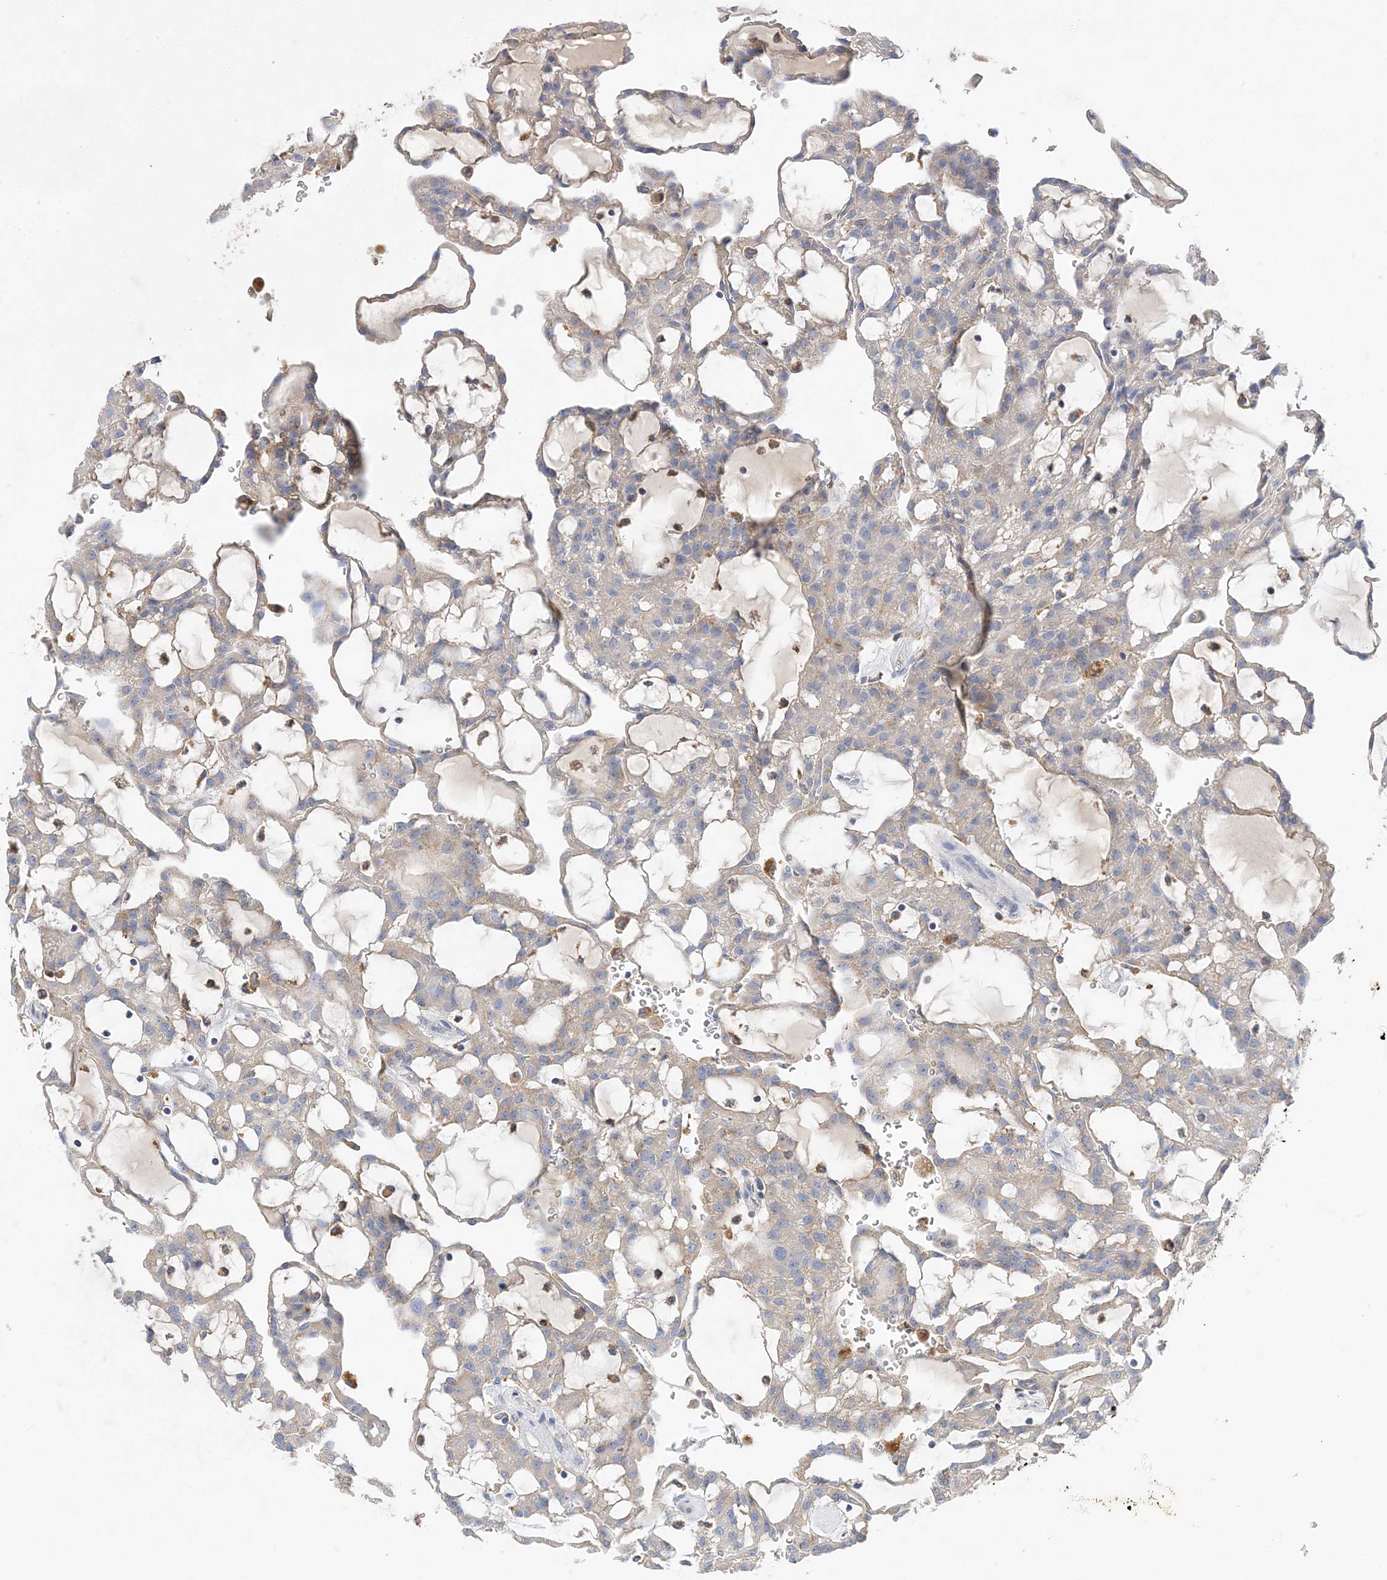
{"staining": {"intensity": "negative", "quantity": "none", "location": "none"}, "tissue": "renal cancer", "cell_type": "Tumor cells", "image_type": "cancer", "snomed": [{"axis": "morphology", "description": "Adenocarcinoma, NOS"}, {"axis": "topography", "description": "Kidney"}], "caption": "DAB immunohistochemical staining of renal cancer exhibits no significant expression in tumor cells. (DAB immunohistochemistry (IHC) with hematoxylin counter stain).", "gene": "GRINA", "patient": {"sex": "male", "age": 63}}